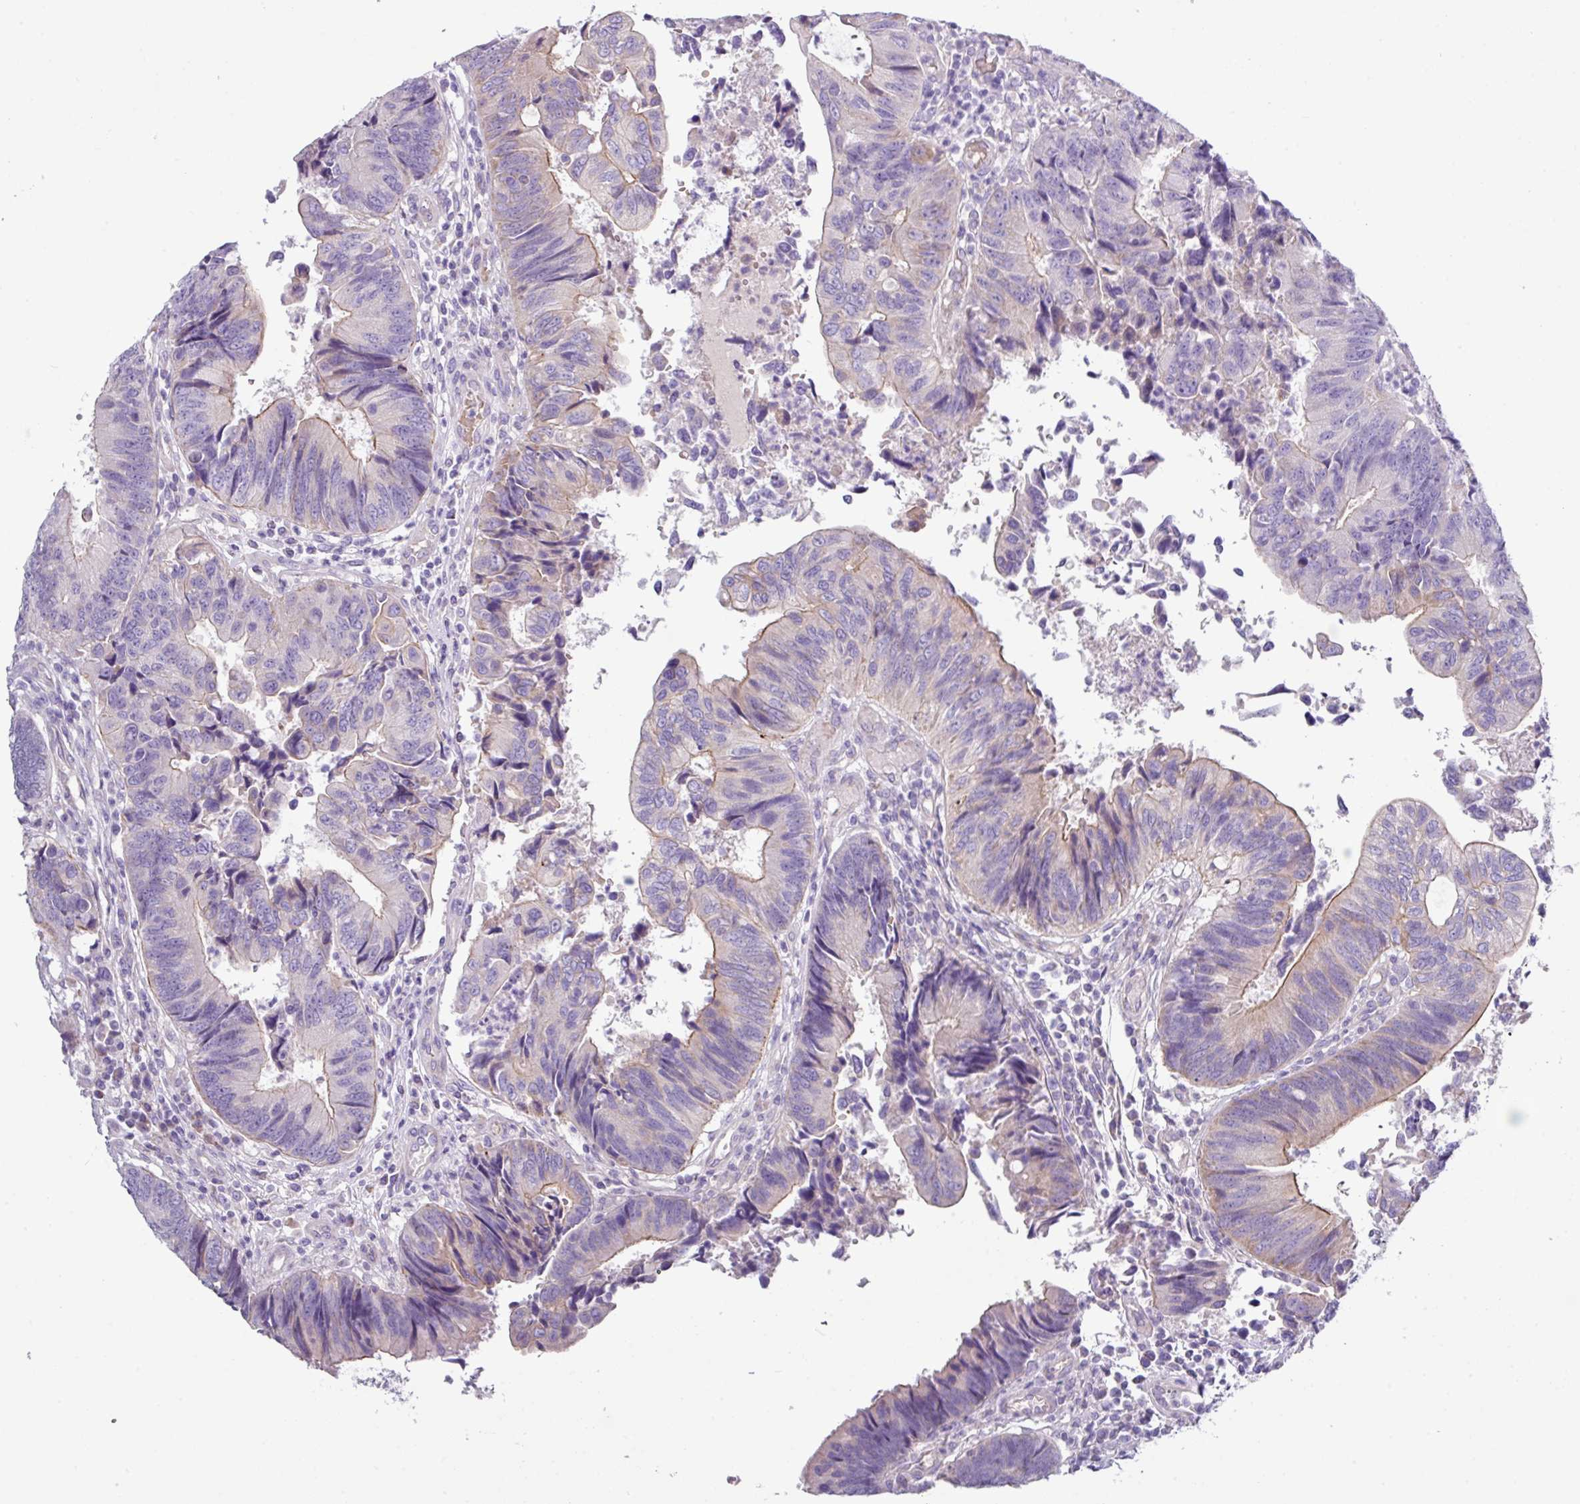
{"staining": {"intensity": "negative", "quantity": "none", "location": "none"}, "tissue": "colorectal cancer", "cell_type": "Tumor cells", "image_type": "cancer", "snomed": [{"axis": "morphology", "description": "Adenocarcinoma, NOS"}, {"axis": "topography", "description": "Colon"}], "caption": "Immunohistochemistry (IHC) image of adenocarcinoma (colorectal) stained for a protein (brown), which reveals no expression in tumor cells.", "gene": "RGS16", "patient": {"sex": "female", "age": 67}}